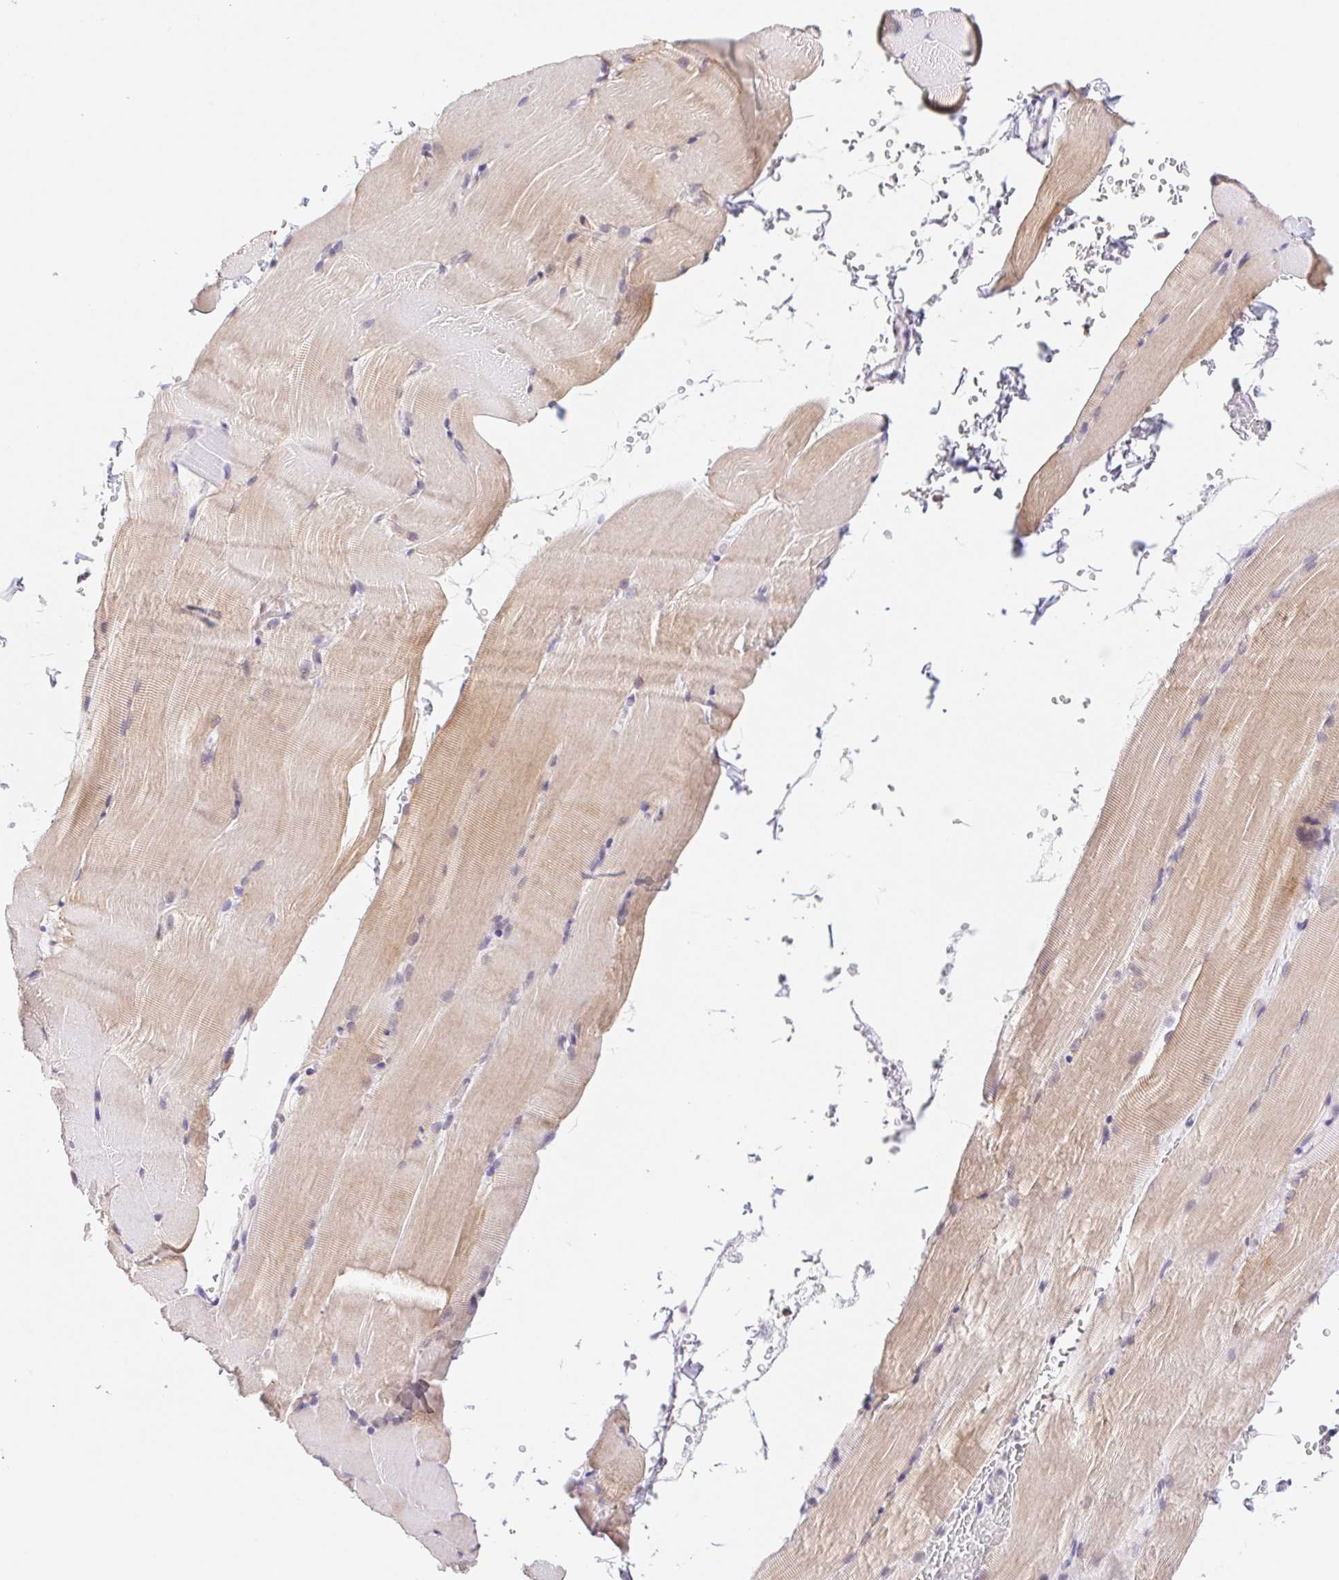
{"staining": {"intensity": "weak", "quantity": "25%-75%", "location": "cytoplasmic/membranous"}, "tissue": "skeletal muscle", "cell_type": "Myocytes", "image_type": "normal", "snomed": [{"axis": "morphology", "description": "Normal tissue, NOS"}, {"axis": "topography", "description": "Skeletal muscle"}], "caption": "Weak cytoplasmic/membranous staining is seen in about 25%-75% of myocytes in unremarkable skeletal muscle. Using DAB (3,3'-diaminobenzidine) (brown) and hematoxylin (blue) stains, captured at high magnification using brightfield microscopy.", "gene": "L3MBTL4", "patient": {"sex": "female", "age": 37}}